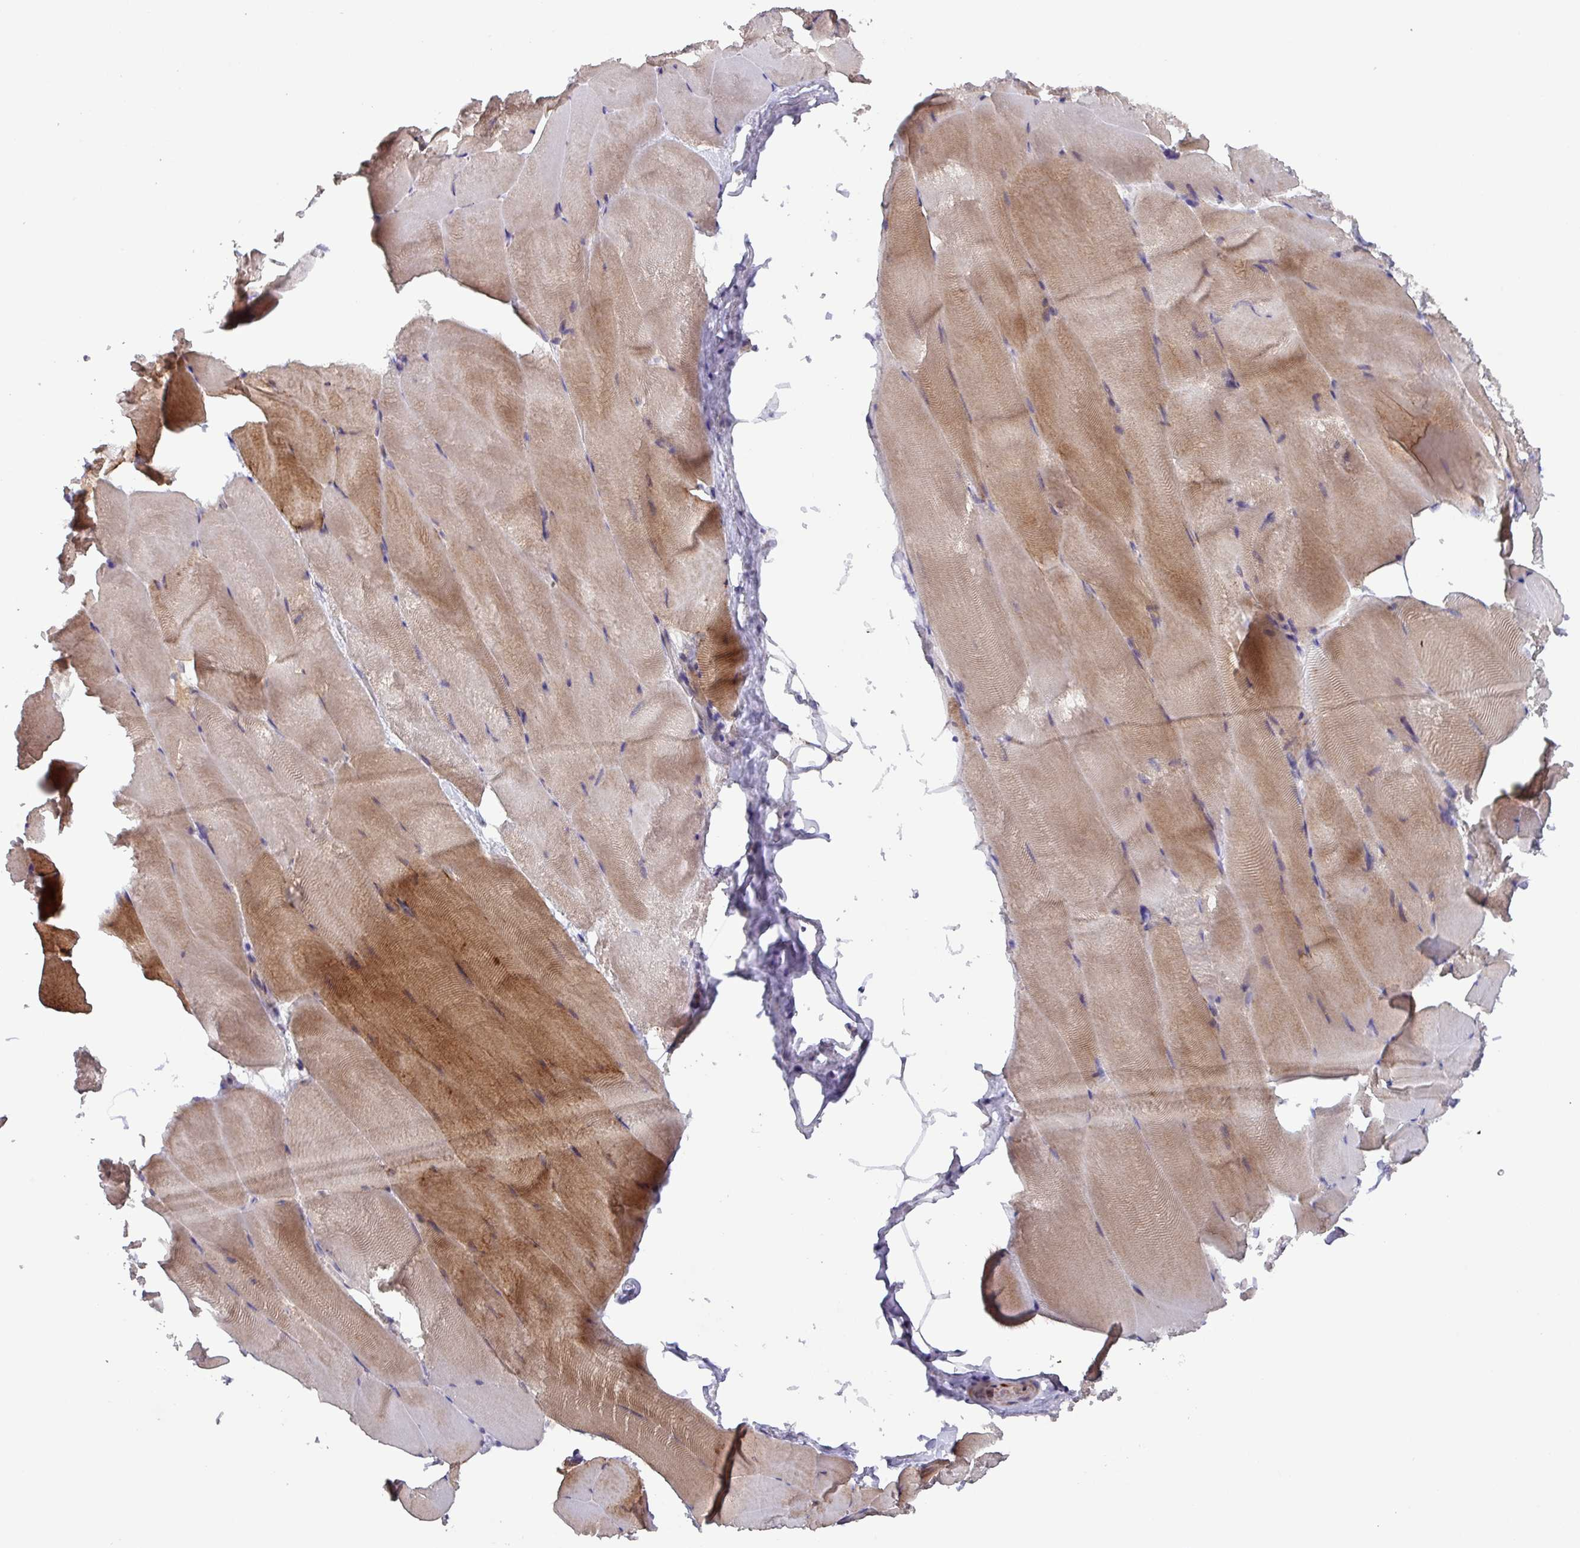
{"staining": {"intensity": "moderate", "quantity": "25%-75%", "location": "cytoplasmic/membranous"}, "tissue": "skeletal muscle", "cell_type": "Myocytes", "image_type": "normal", "snomed": [{"axis": "morphology", "description": "Normal tissue, NOS"}, {"axis": "topography", "description": "Skeletal muscle"}], "caption": "Normal skeletal muscle shows moderate cytoplasmic/membranous positivity in about 25%-75% of myocytes, visualized by immunohistochemistry. (DAB IHC with brightfield microscopy, high magnification).", "gene": "AKIRIN1", "patient": {"sex": "female", "age": 64}}